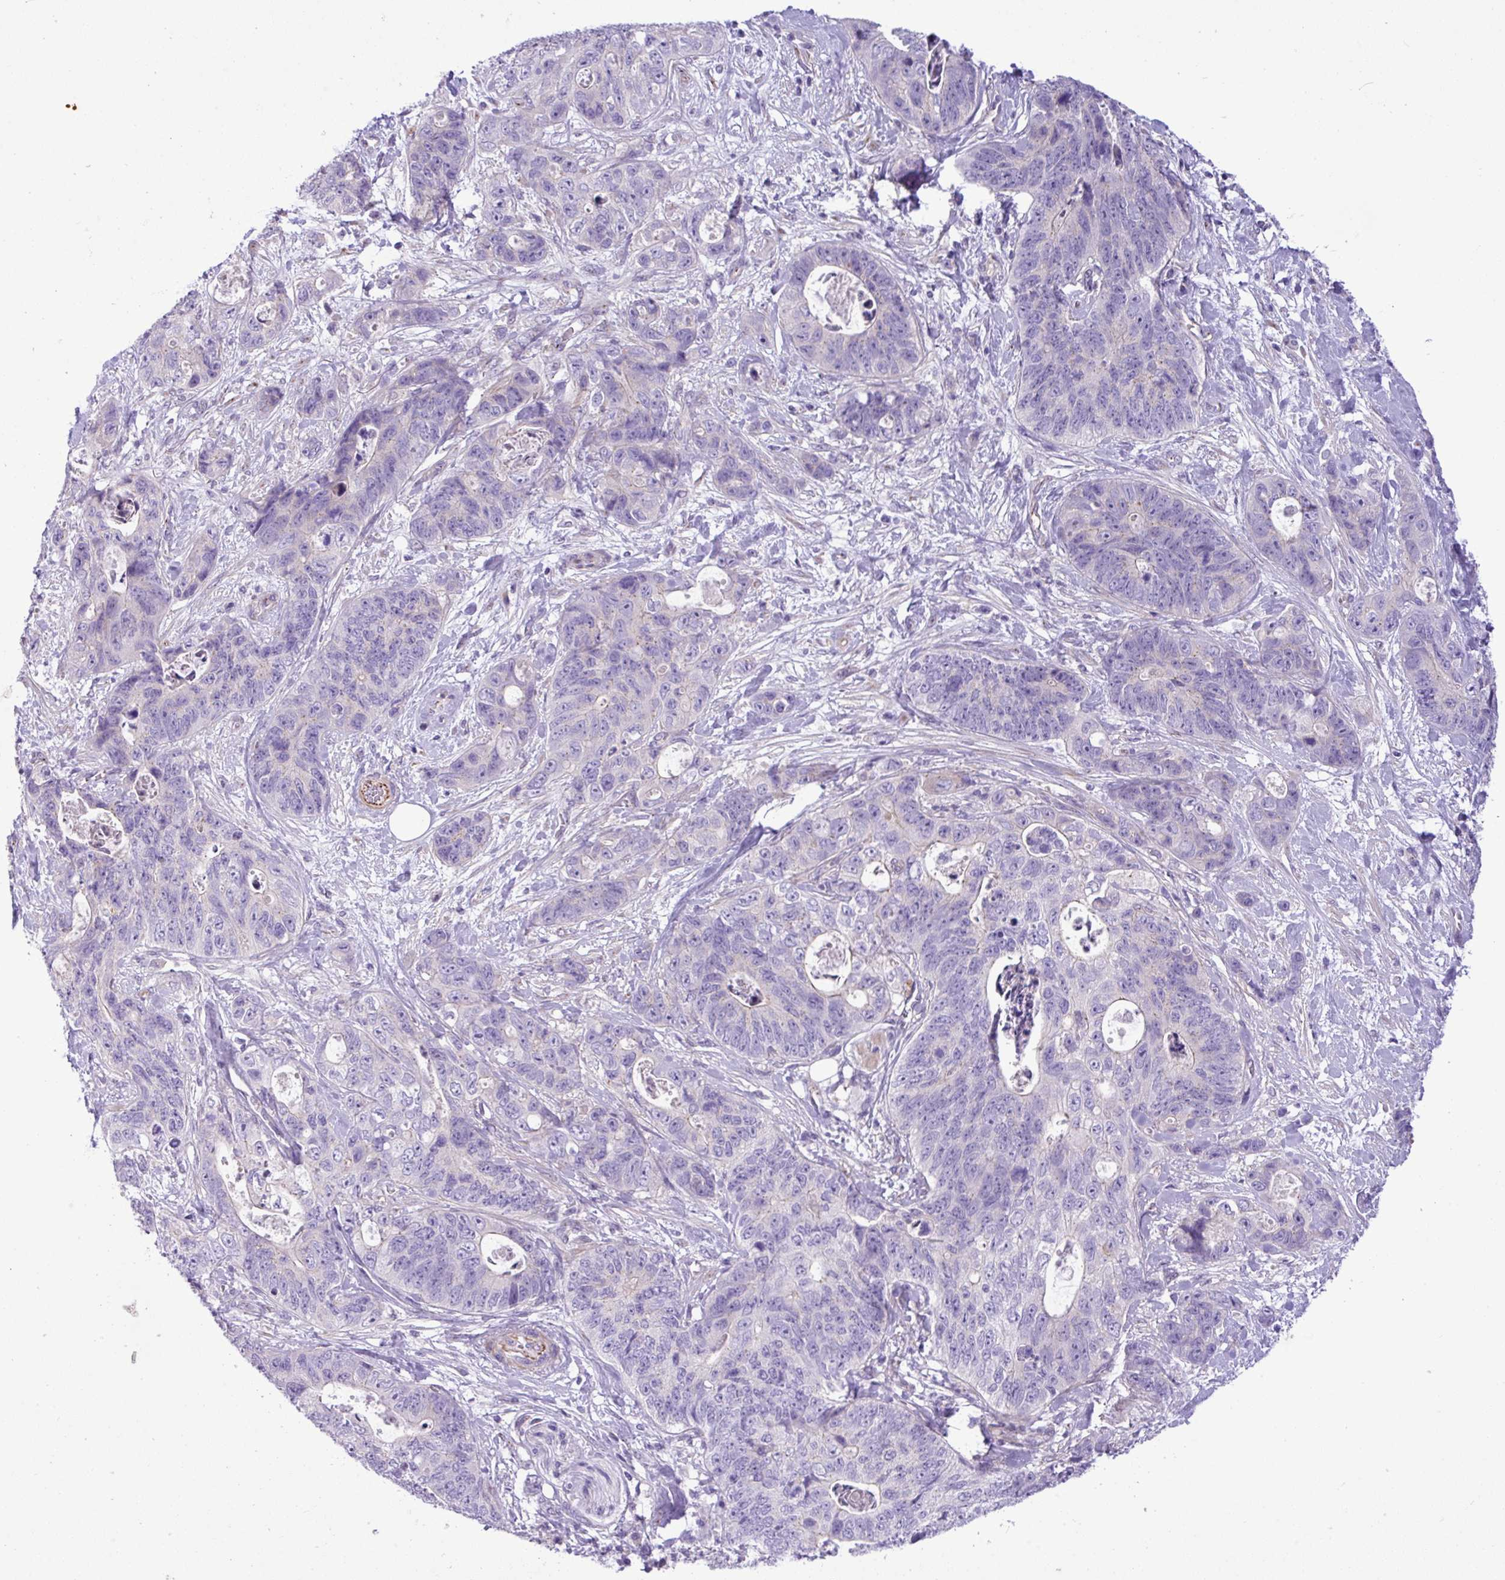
{"staining": {"intensity": "negative", "quantity": "none", "location": "none"}, "tissue": "stomach cancer", "cell_type": "Tumor cells", "image_type": "cancer", "snomed": [{"axis": "morphology", "description": "Normal tissue, NOS"}, {"axis": "morphology", "description": "Adenocarcinoma, NOS"}, {"axis": "topography", "description": "Stomach"}], "caption": "Stomach adenocarcinoma stained for a protein using immunohistochemistry (IHC) demonstrates no positivity tumor cells.", "gene": "SPINK8", "patient": {"sex": "female", "age": 89}}